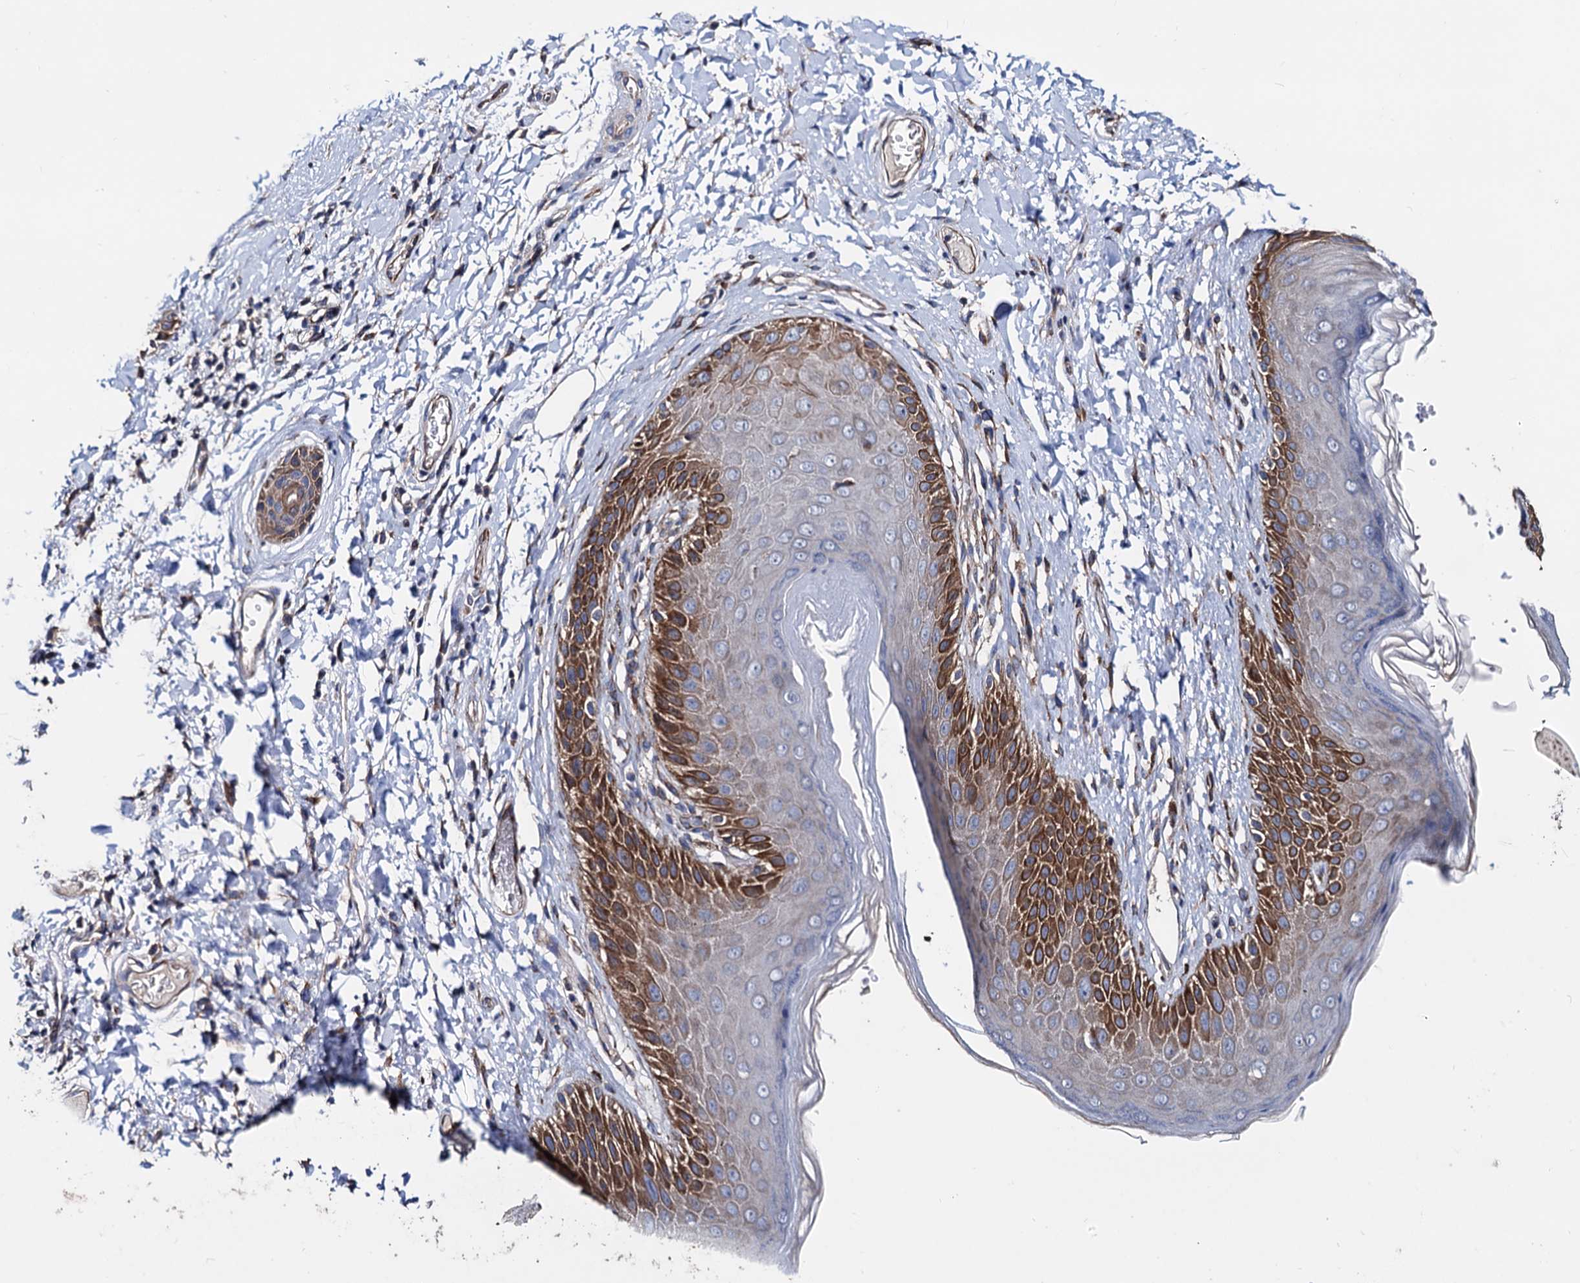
{"staining": {"intensity": "strong", "quantity": "25%-75%", "location": "cytoplasmic/membranous"}, "tissue": "skin", "cell_type": "Epidermal cells", "image_type": "normal", "snomed": [{"axis": "morphology", "description": "Normal tissue, NOS"}, {"axis": "topography", "description": "Anal"}], "caption": "About 25%-75% of epidermal cells in normal human skin show strong cytoplasmic/membranous protein expression as visualized by brown immunohistochemical staining.", "gene": "AKAP11", "patient": {"sex": "male", "age": 44}}